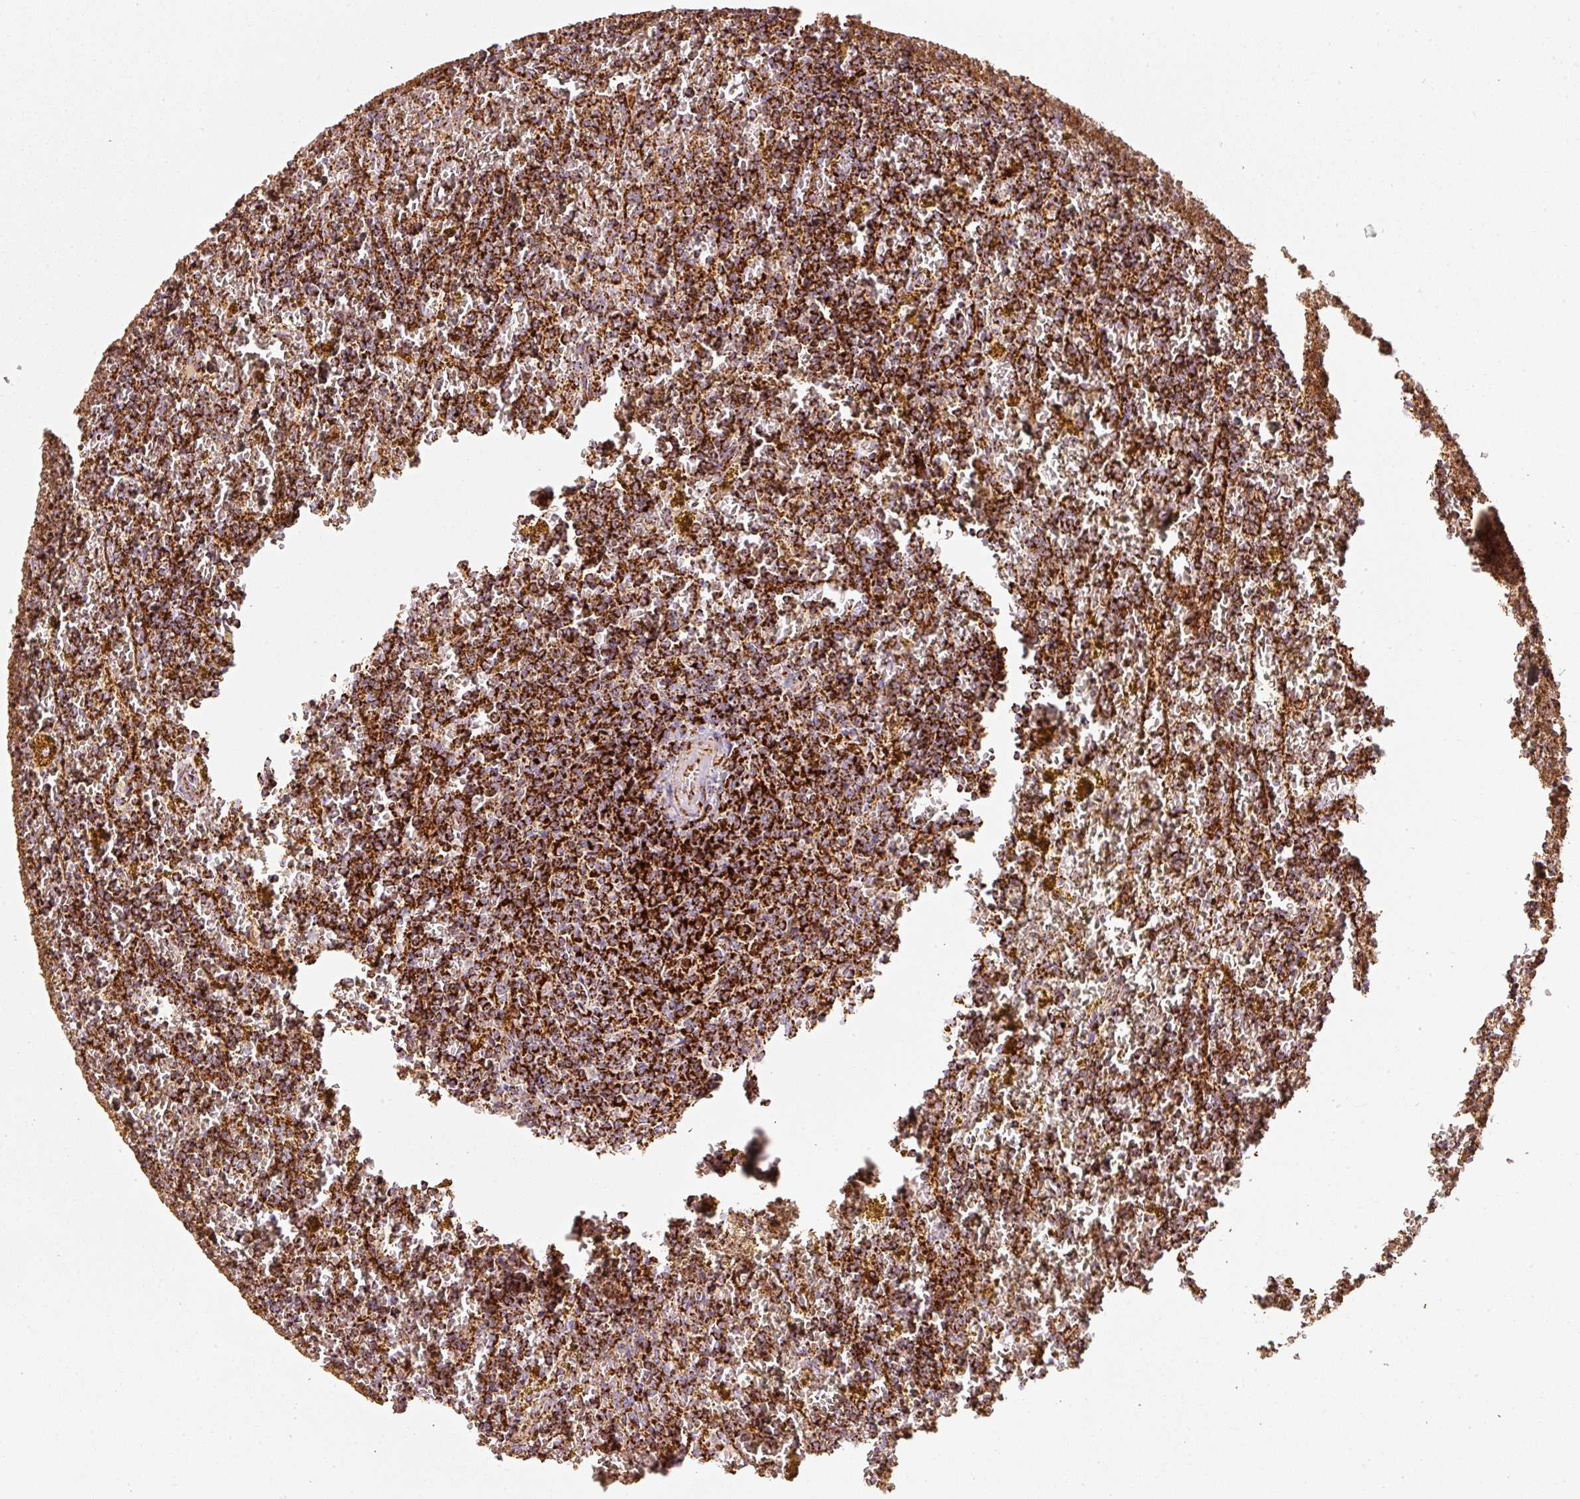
{"staining": {"intensity": "strong", "quantity": ">75%", "location": "cytoplasmic/membranous"}, "tissue": "lymphoma", "cell_type": "Tumor cells", "image_type": "cancer", "snomed": [{"axis": "morphology", "description": "Malignant lymphoma, non-Hodgkin's type, Low grade"}, {"axis": "topography", "description": "Spleen"}, {"axis": "topography", "description": "Lymph node"}], "caption": "Malignant lymphoma, non-Hodgkin's type (low-grade) stained for a protein demonstrates strong cytoplasmic/membranous positivity in tumor cells.", "gene": "UQCRC1", "patient": {"sex": "female", "age": 66}}